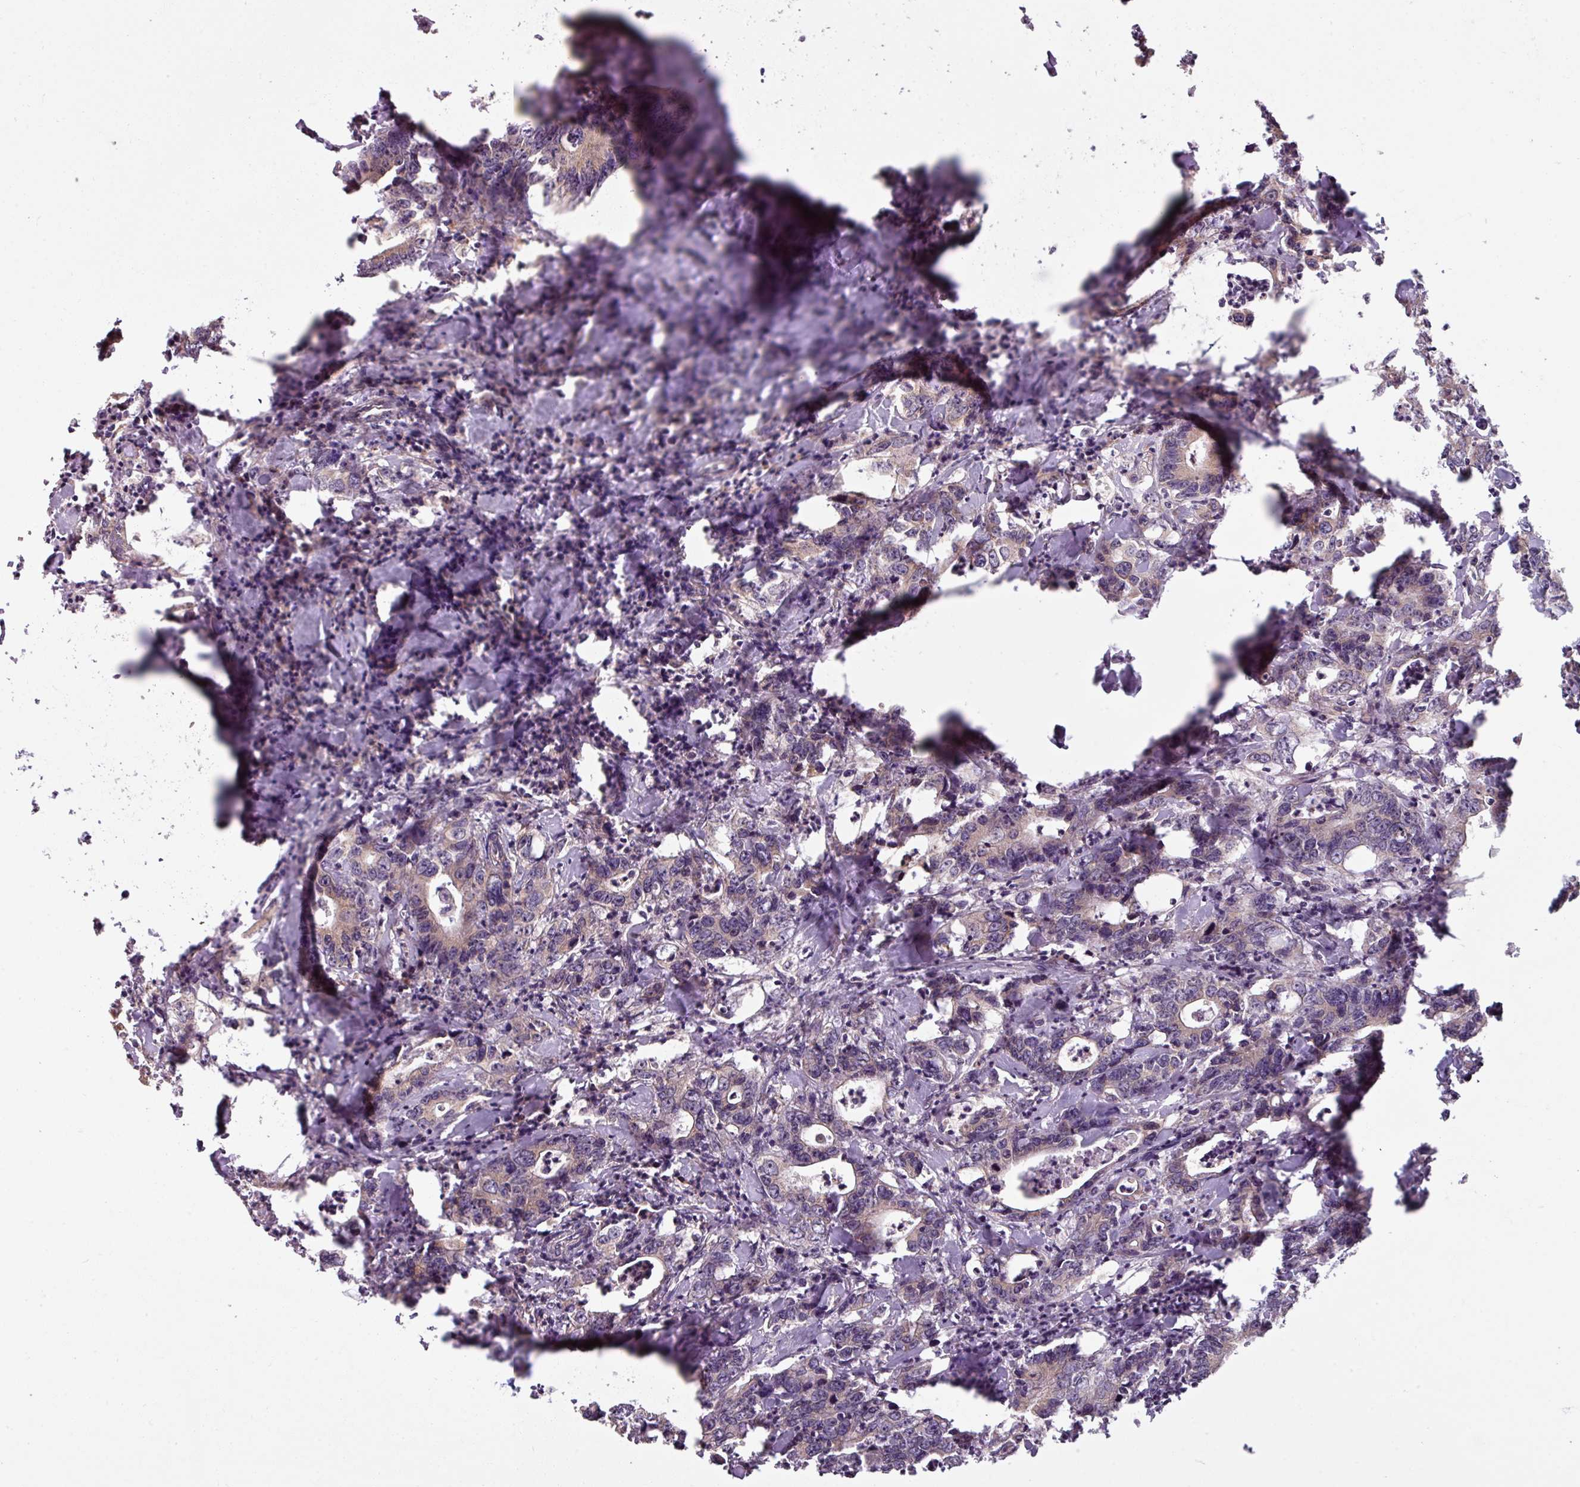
{"staining": {"intensity": "negative", "quantity": "none", "location": "none"}, "tissue": "colorectal cancer", "cell_type": "Tumor cells", "image_type": "cancer", "snomed": [{"axis": "morphology", "description": "Adenocarcinoma, NOS"}, {"axis": "topography", "description": "Colon"}], "caption": "Photomicrograph shows no protein staining in tumor cells of adenocarcinoma (colorectal) tissue.", "gene": "MAGT1", "patient": {"sex": "female", "age": 75}}